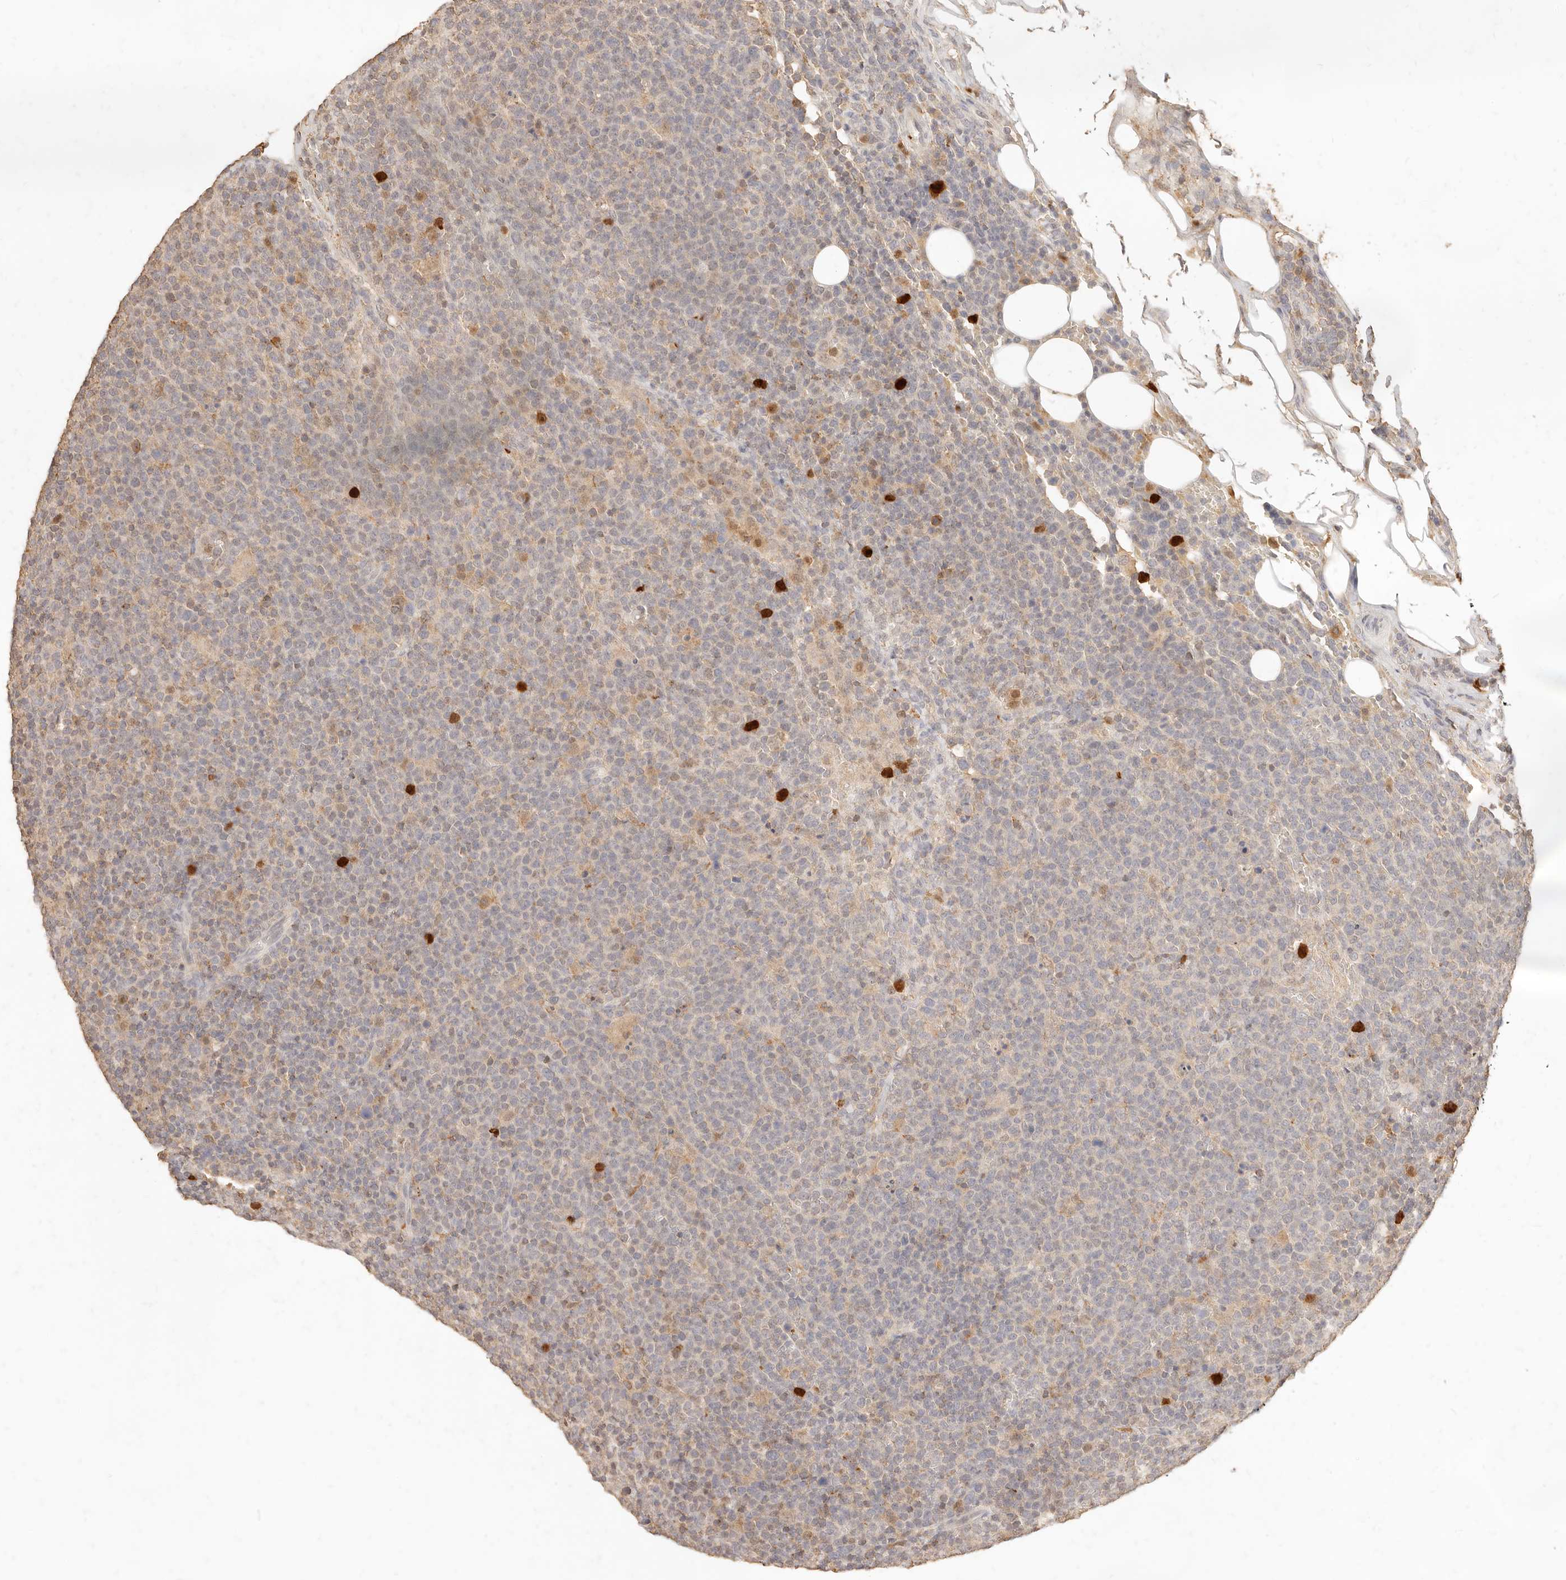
{"staining": {"intensity": "weak", "quantity": "25%-75%", "location": "cytoplasmic/membranous"}, "tissue": "lymphoma", "cell_type": "Tumor cells", "image_type": "cancer", "snomed": [{"axis": "morphology", "description": "Malignant lymphoma, non-Hodgkin's type, High grade"}, {"axis": "topography", "description": "Lymph node"}], "caption": "High-grade malignant lymphoma, non-Hodgkin's type was stained to show a protein in brown. There is low levels of weak cytoplasmic/membranous positivity in about 25%-75% of tumor cells.", "gene": "TMTC2", "patient": {"sex": "male", "age": 61}}